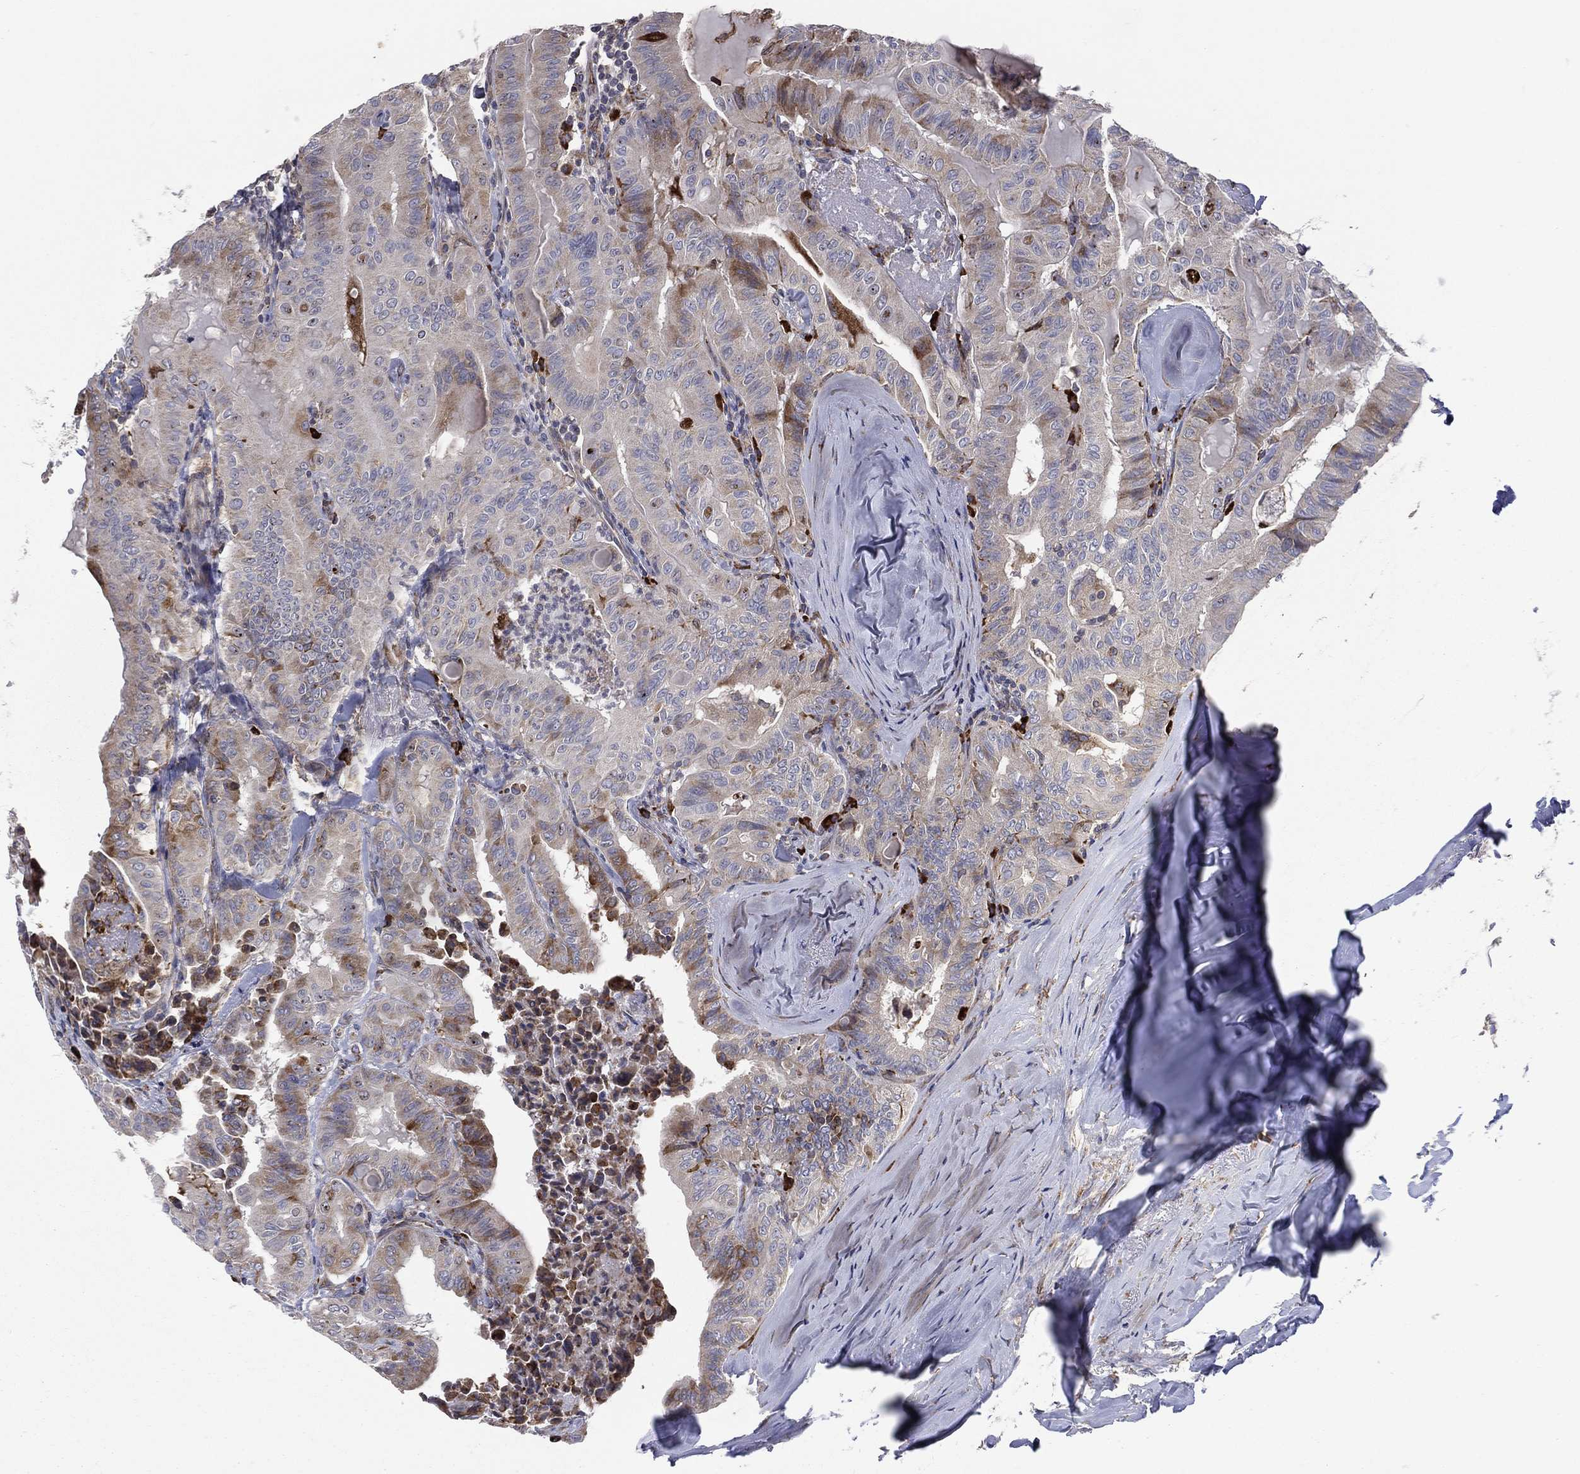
{"staining": {"intensity": "moderate", "quantity": "<25%", "location": "cytoplasmic/membranous"}, "tissue": "thyroid cancer", "cell_type": "Tumor cells", "image_type": "cancer", "snomed": [{"axis": "morphology", "description": "Papillary adenocarcinoma, NOS"}, {"axis": "topography", "description": "Thyroid gland"}], "caption": "High-power microscopy captured an IHC histopathology image of thyroid papillary adenocarcinoma, revealing moderate cytoplasmic/membranous positivity in approximately <25% of tumor cells.", "gene": "C20orf96", "patient": {"sex": "female", "age": 68}}